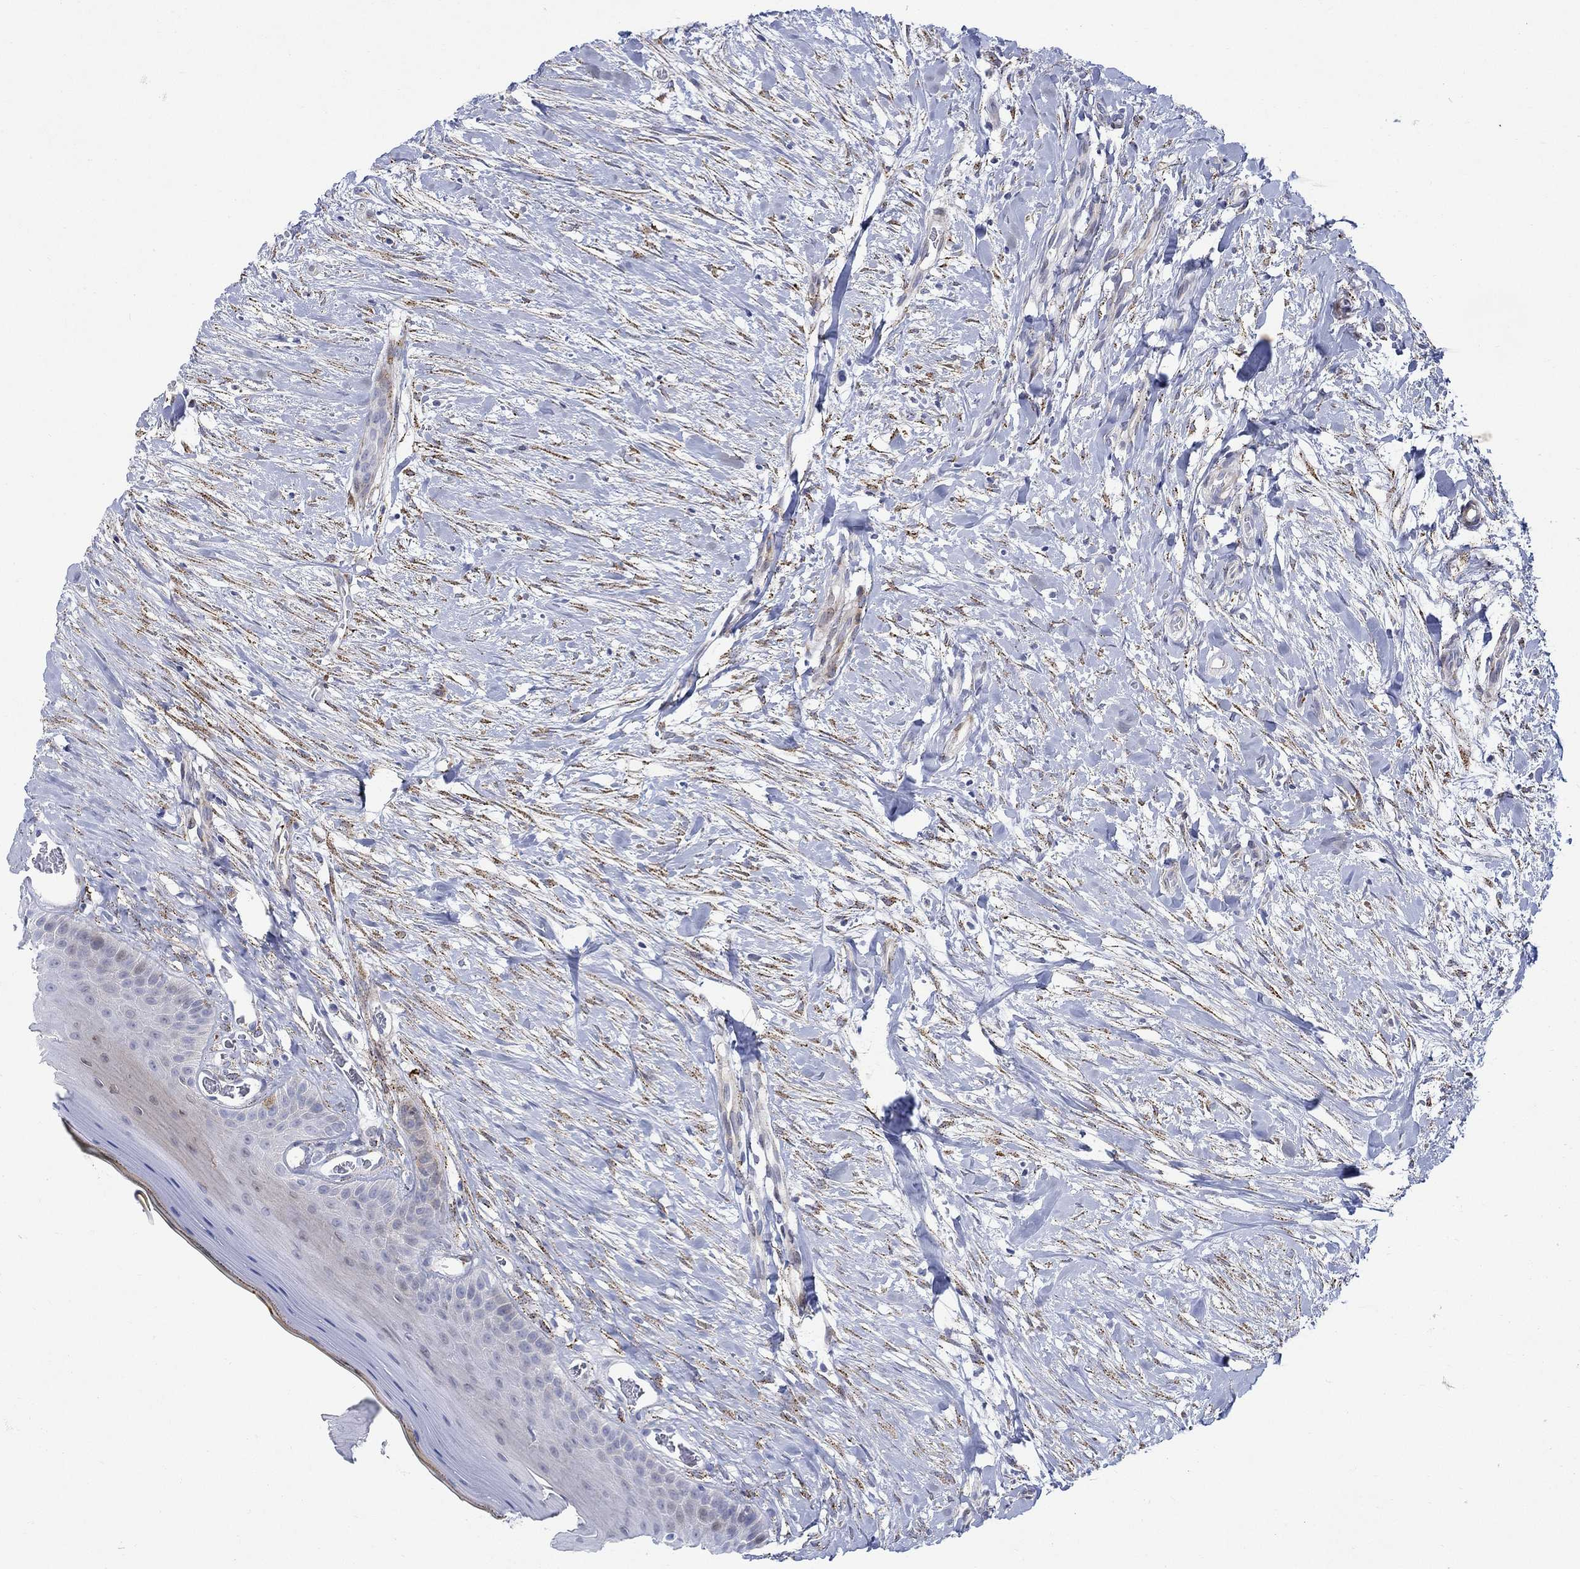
{"staining": {"intensity": "negative", "quantity": "none", "location": "none"}, "tissue": "oral mucosa", "cell_type": "Squamous epithelial cells", "image_type": "normal", "snomed": [{"axis": "morphology", "description": "Normal tissue, NOS"}, {"axis": "topography", "description": "Oral tissue"}], "caption": "The micrograph shows no significant positivity in squamous epithelial cells of oral mucosa.", "gene": "KSR2", "patient": {"sex": "female", "age": 43}}